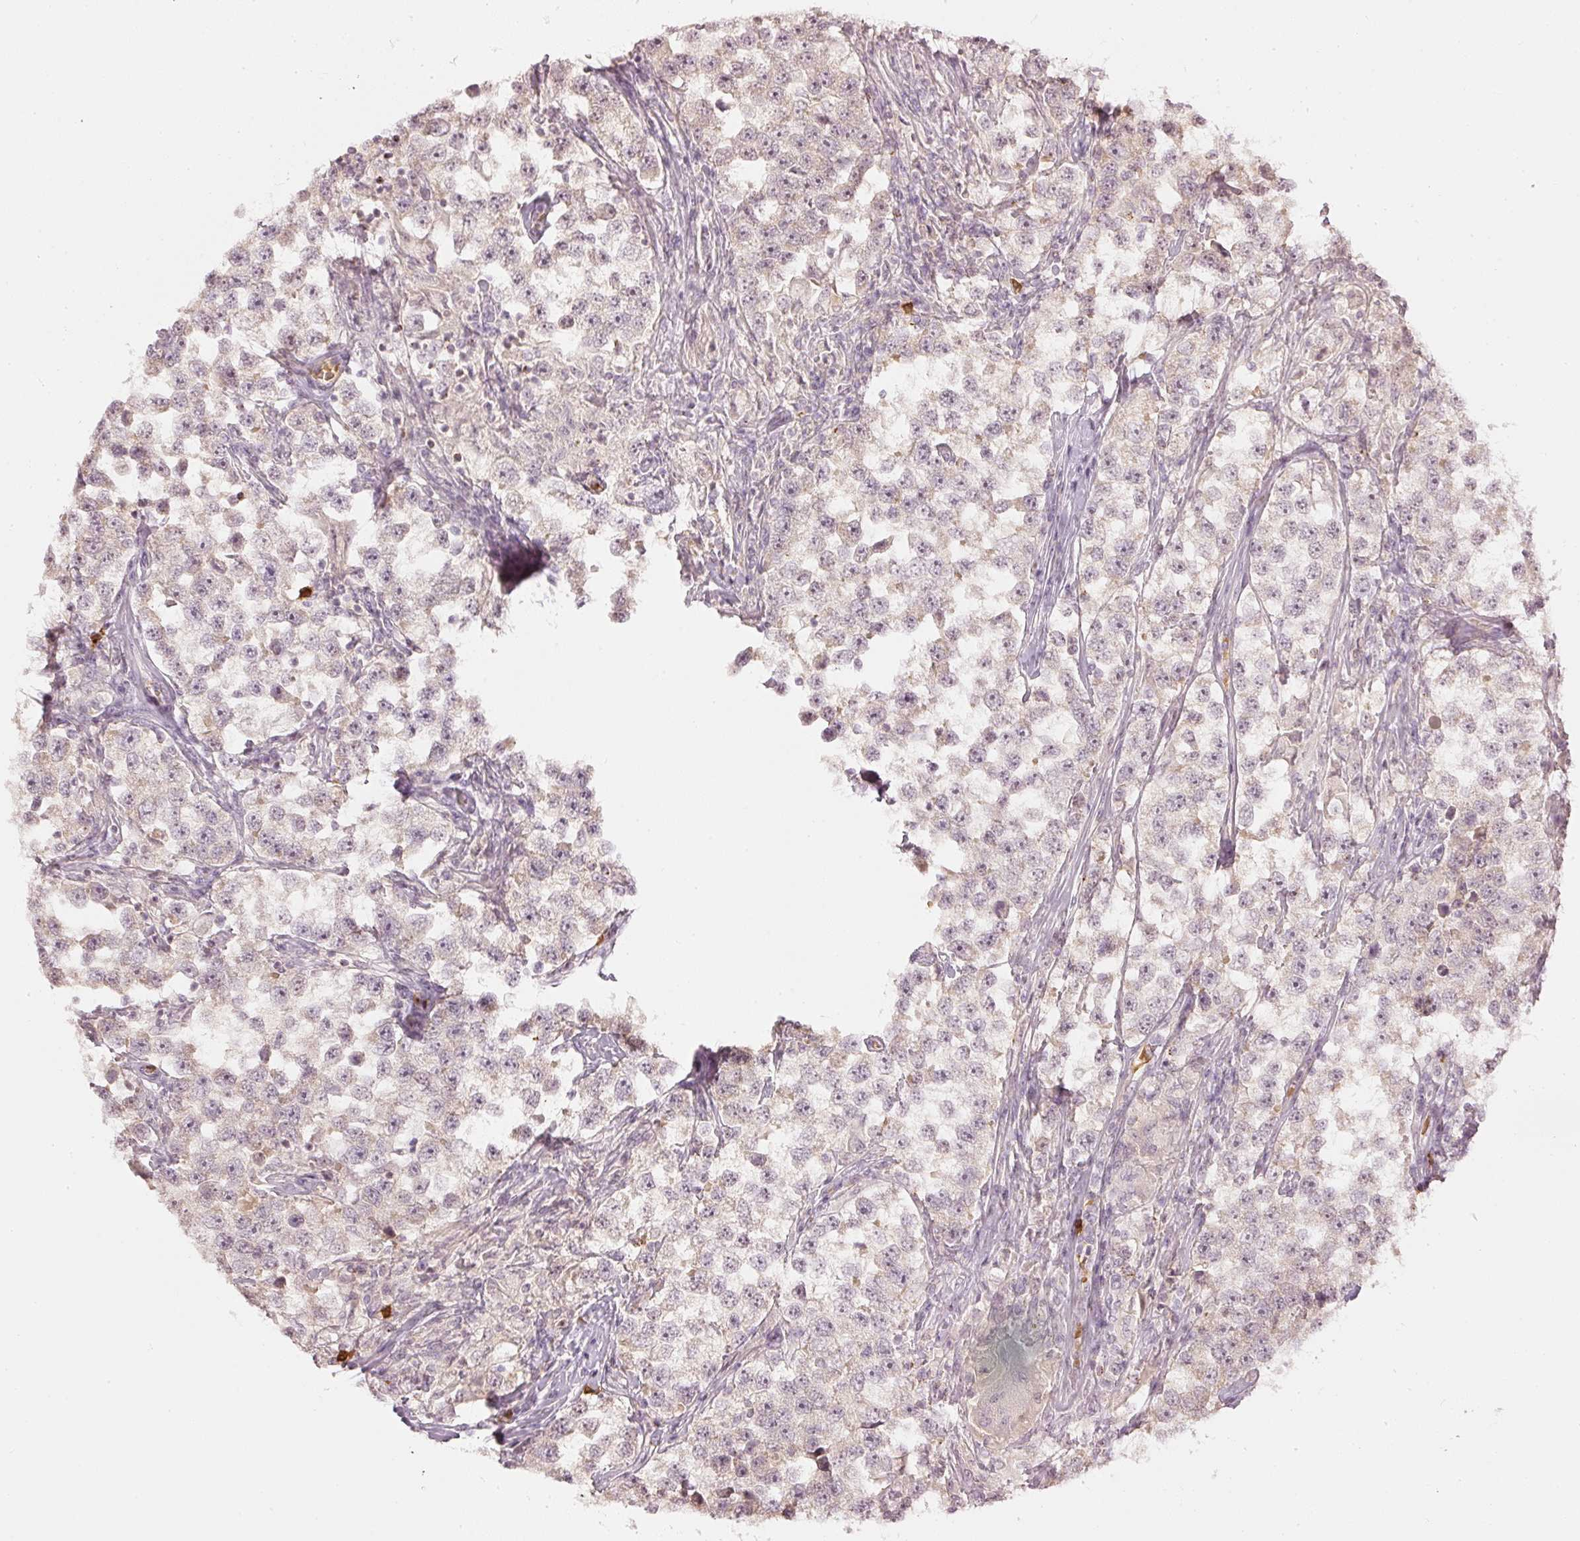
{"staining": {"intensity": "weak", "quantity": "25%-75%", "location": "cytoplasmic/membranous"}, "tissue": "testis cancer", "cell_type": "Tumor cells", "image_type": "cancer", "snomed": [{"axis": "morphology", "description": "Seminoma, NOS"}, {"axis": "topography", "description": "Testis"}], "caption": "High-magnification brightfield microscopy of seminoma (testis) stained with DAB (brown) and counterstained with hematoxylin (blue). tumor cells exhibit weak cytoplasmic/membranous positivity is present in about25%-75% of cells.", "gene": "GZMA", "patient": {"sex": "male", "age": 46}}